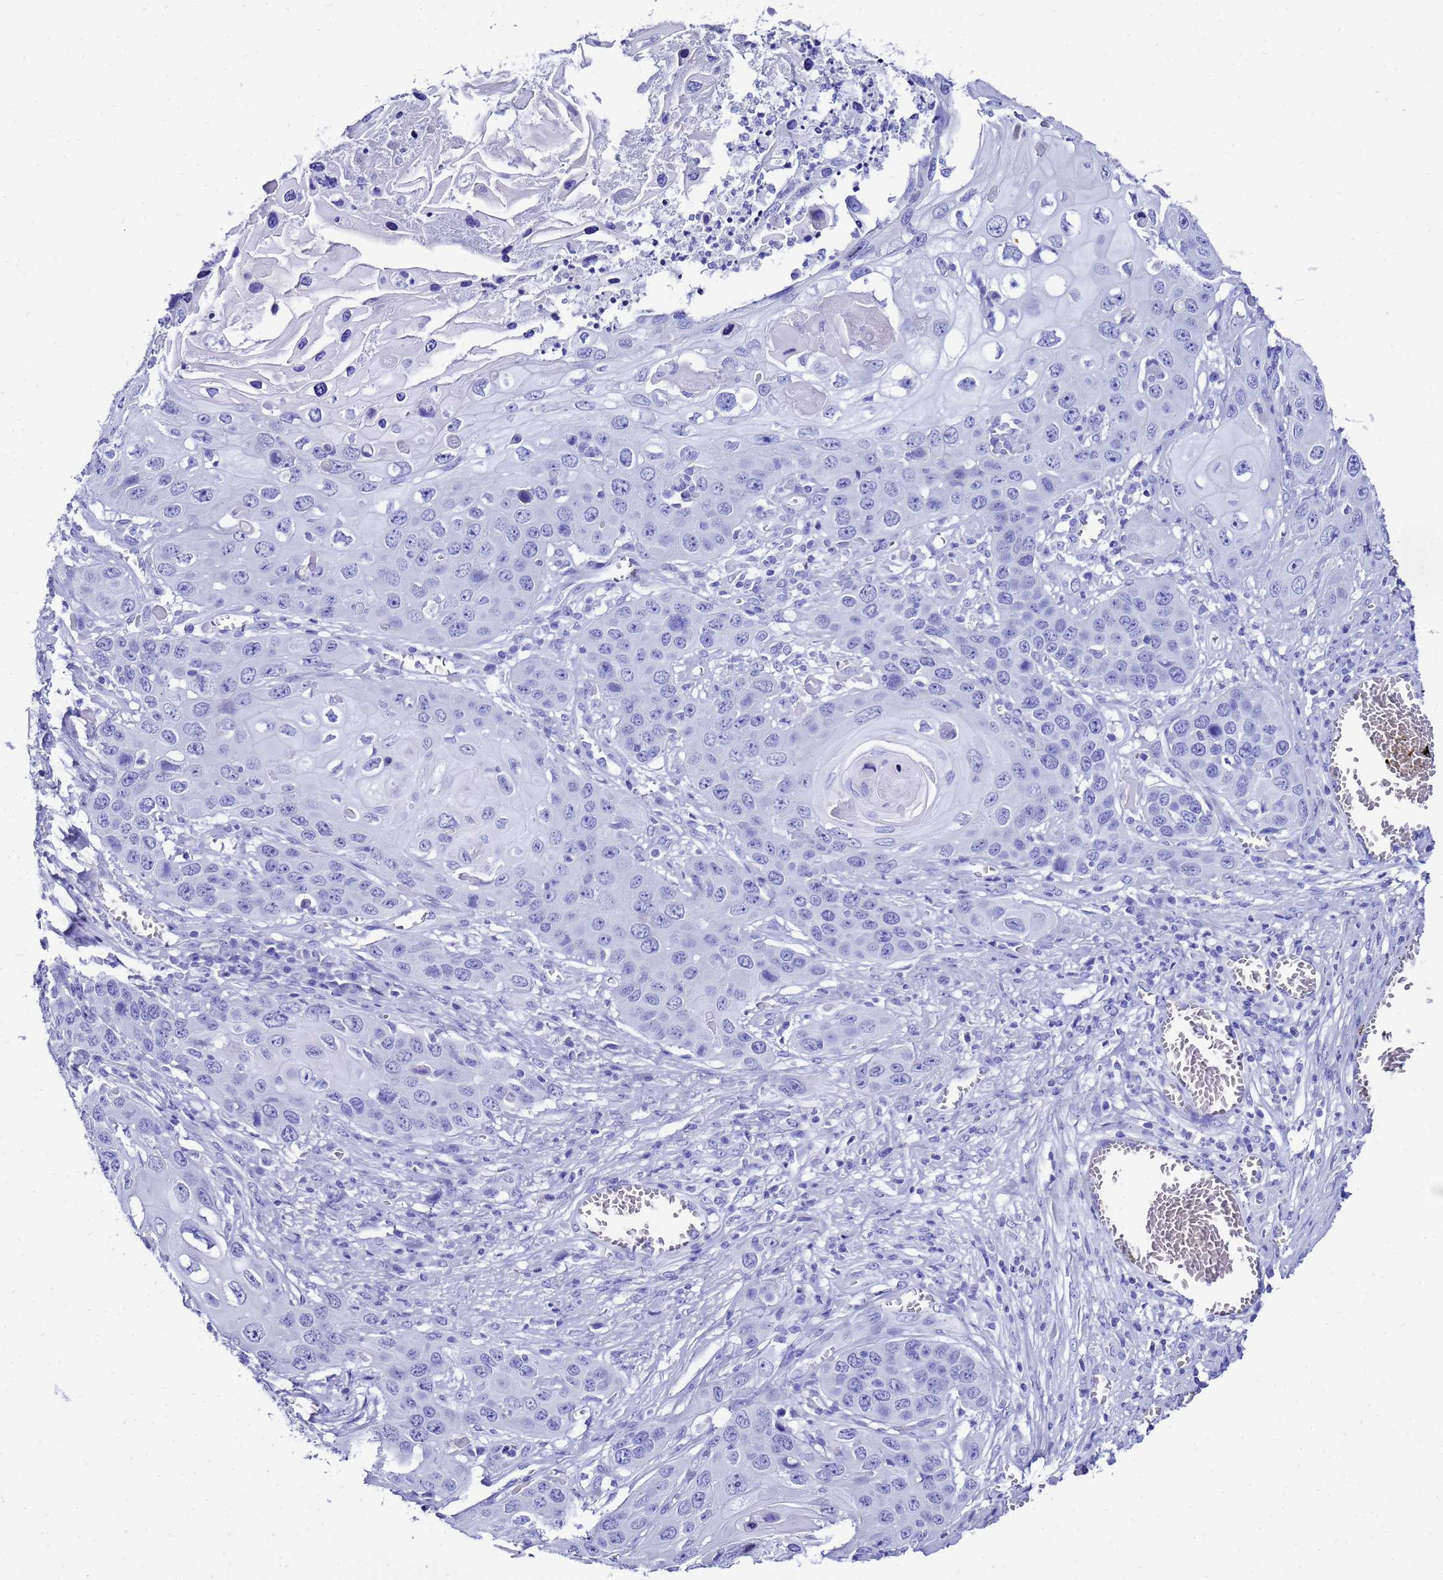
{"staining": {"intensity": "negative", "quantity": "none", "location": "none"}, "tissue": "skin cancer", "cell_type": "Tumor cells", "image_type": "cancer", "snomed": [{"axis": "morphology", "description": "Squamous cell carcinoma, NOS"}, {"axis": "topography", "description": "Skin"}], "caption": "High power microscopy histopathology image of an immunohistochemistry image of skin cancer (squamous cell carcinoma), revealing no significant staining in tumor cells.", "gene": "LIPF", "patient": {"sex": "male", "age": 55}}